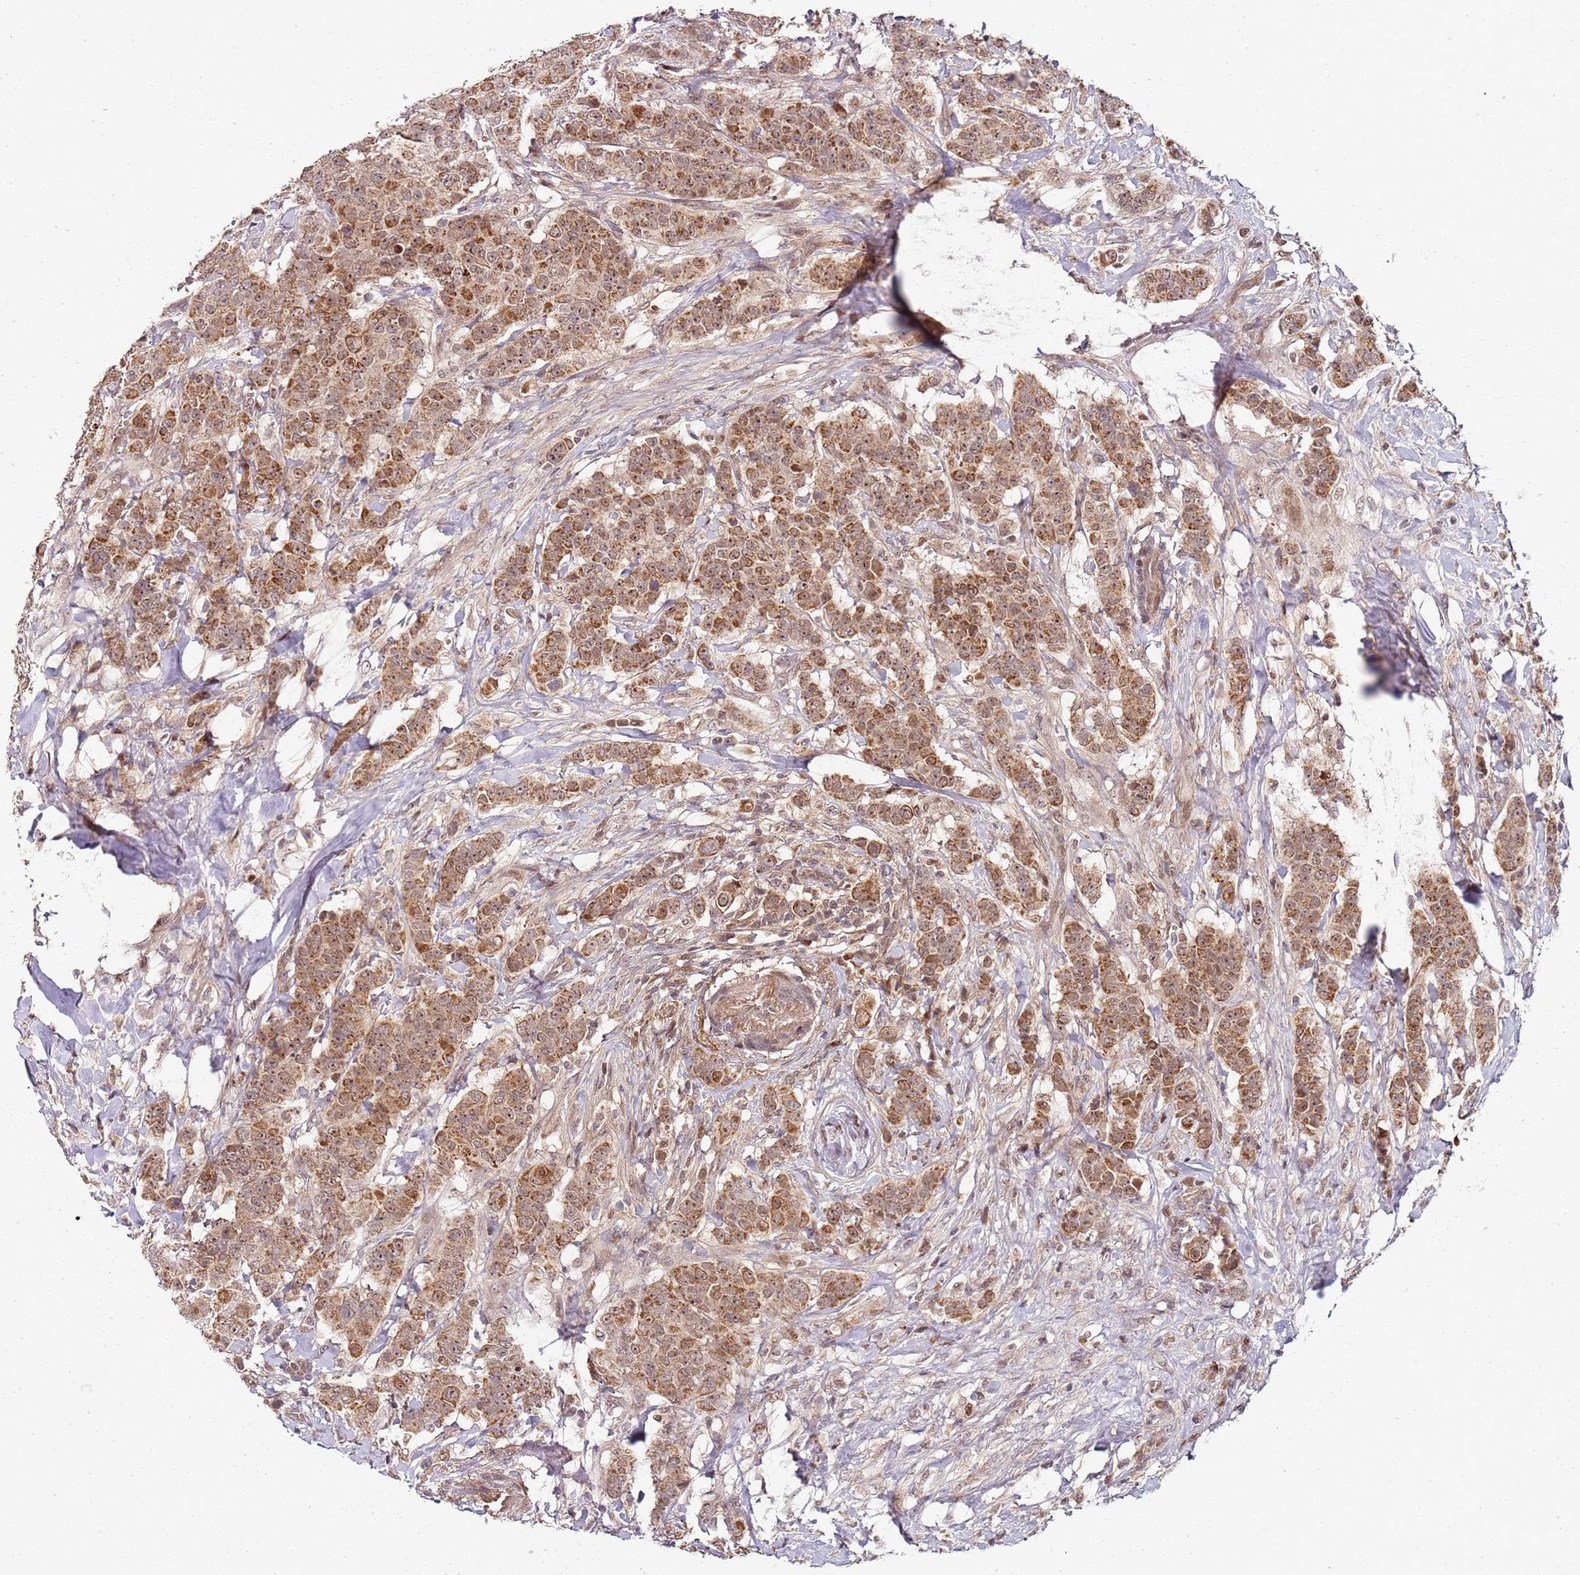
{"staining": {"intensity": "moderate", "quantity": ">75%", "location": "cytoplasmic/membranous"}, "tissue": "breast cancer", "cell_type": "Tumor cells", "image_type": "cancer", "snomed": [{"axis": "morphology", "description": "Duct carcinoma"}, {"axis": "topography", "description": "Breast"}], "caption": "Breast cancer (infiltrating ductal carcinoma) tissue displays moderate cytoplasmic/membranous positivity in approximately >75% of tumor cells, visualized by immunohistochemistry.", "gene": "EDC3", "patient": {"sex": "female", "age": 40}}